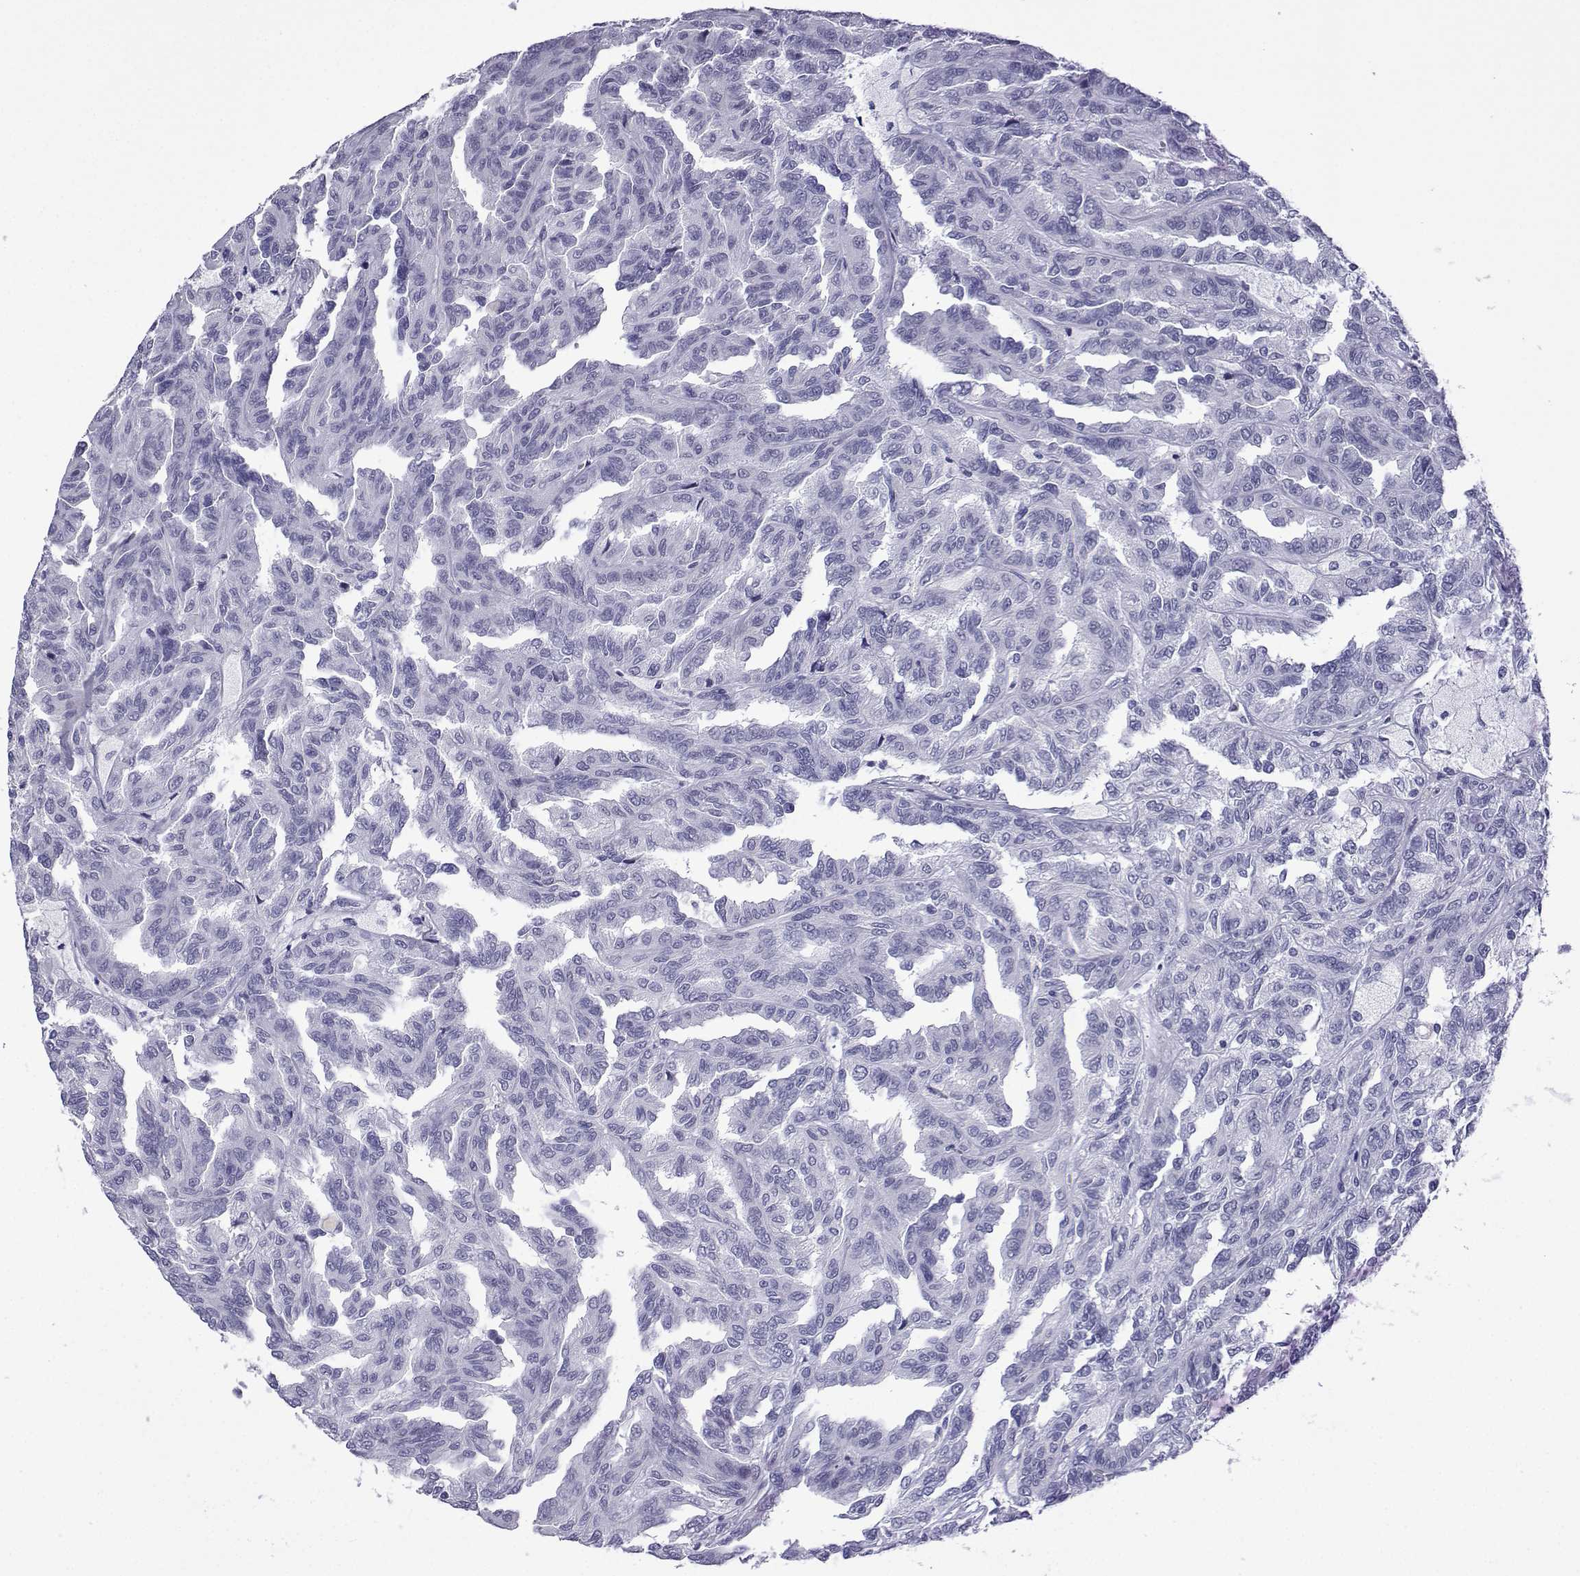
{"staining": {"intensity": "negative", "quantity": "none", "location": "none"}, "tissue": "renal cancer", "cell_type": "Tumor cells", "image_type": "cancer", "snomed": [{"axis": "morphology", "description": "Adenocarcinoma, NOS"}, {"axis": "topography", "description": "Kidney"}], "caption": "This is an immunohistochemistry (IHC) image of adenocarcinoma (renal). There is no expression in tumor cells.", "gene": "MRGBP", "patient": {"sex": "male", "age": 79}}